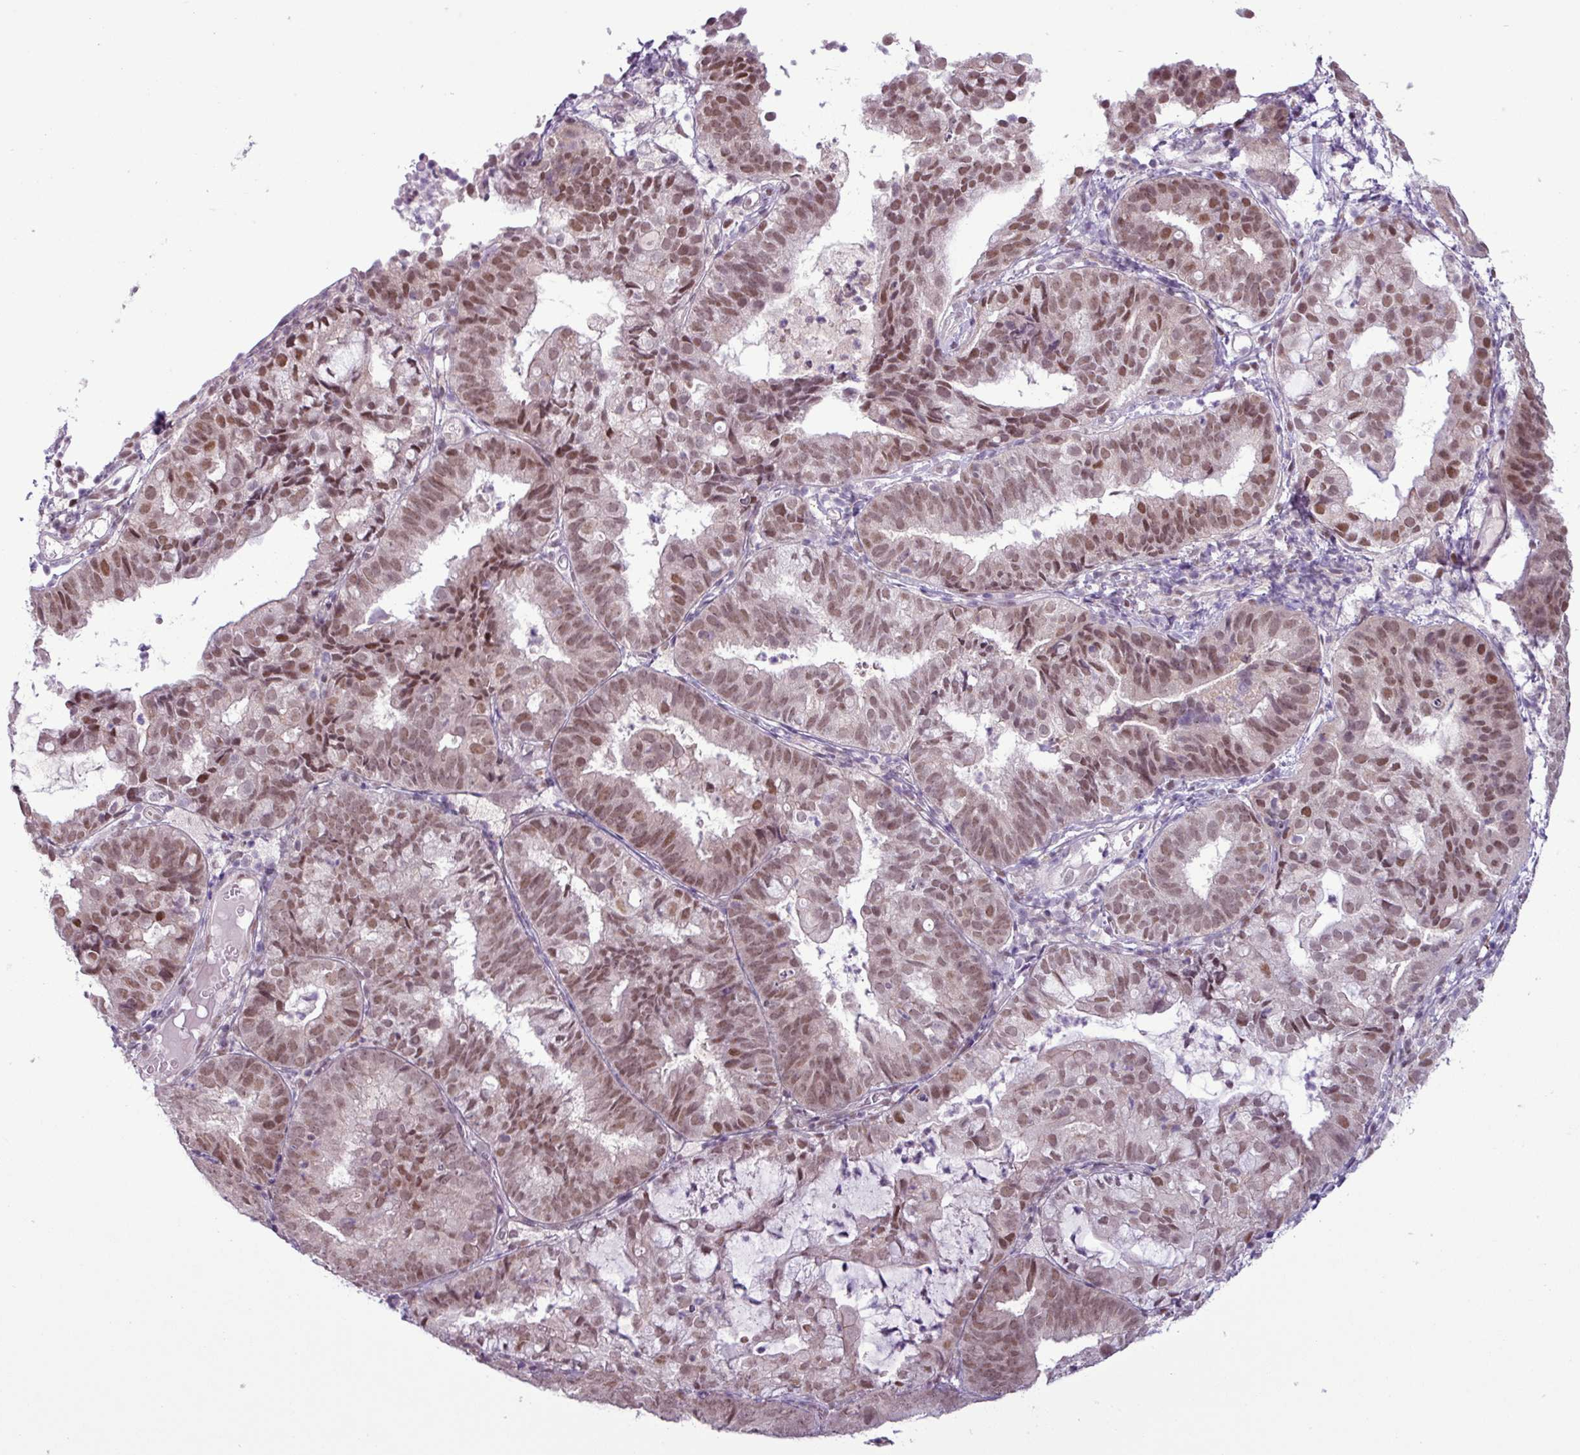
{"staining": {"intensity": "moderate", "quantity": ">75%", "location": "nuclear"}, "tissue": "endometrial cancer", "cell_type": "Tumor cells", "image_type": "cancer", "snomed": [{"axis": "morphology", "description": "Adenocarcinoma, NOS"}, {"axis": "topography", "description": "Endometrium"}], "caption": "This is a photomicrograph of immunohistochemistry (IHC) staining of endometrial cancer (adenocarcinoma), which shows moderate expression in the nuclear of tumor cells.", "gene": "NOTCH2", "patient": {"sex": "female", "age": 80}}